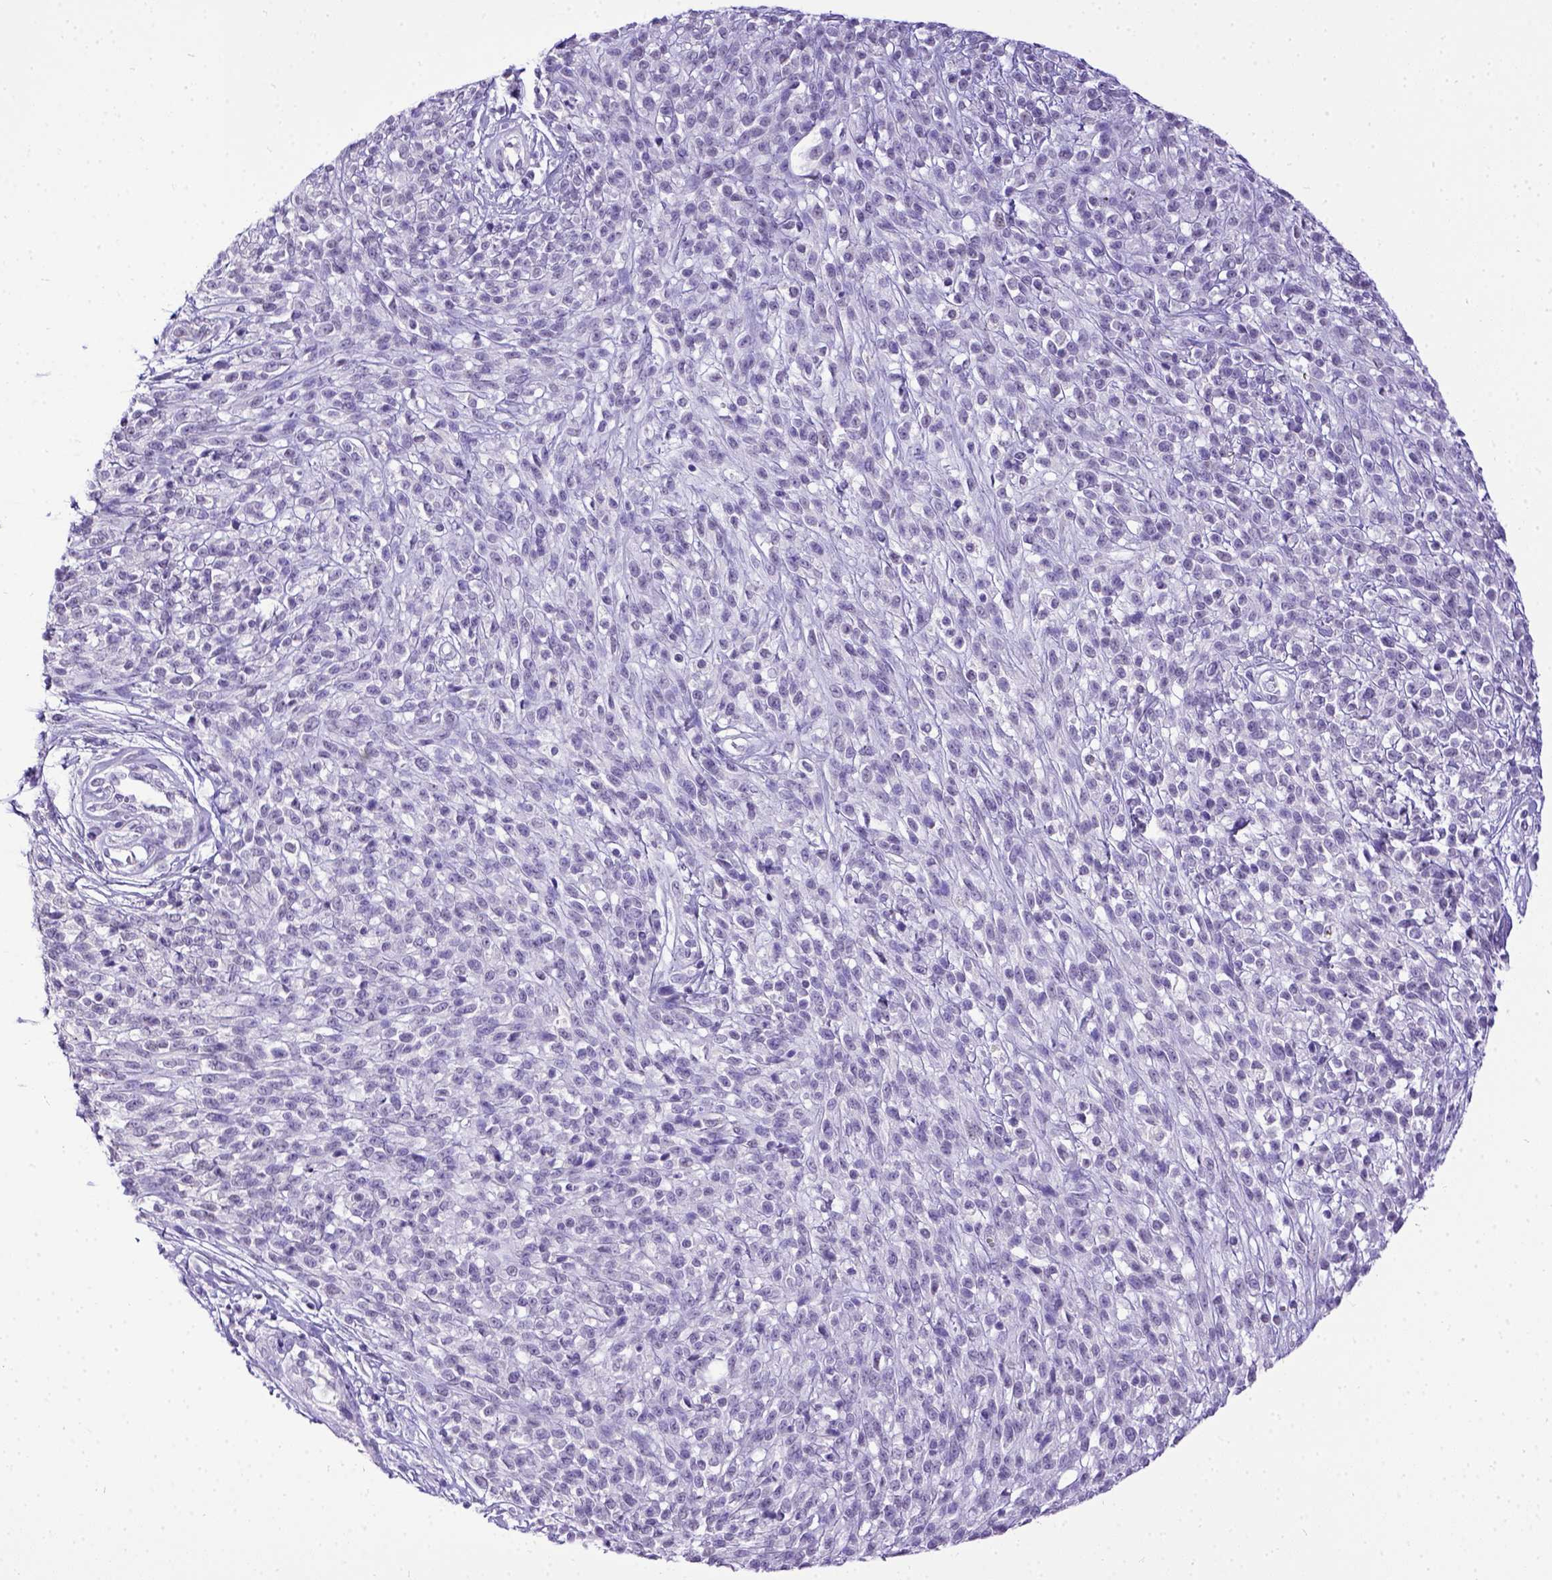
{"staining": {"intensity": "negative", "quantity": "none", "location": "none"}, "tissue": "melanoma", "cell_type": "Tumor cells", "image_type": "cancer", "snomed": [{"axis": "morphology", "description": "Malignant melanoma, NOS"}, {"axis": "topography", "description": "Skin"}, {"axis": "topography", "description": "Skin of trunk"}], "caption": "Immunohistochemistry (IHC) photomicrograph of human malignant melanoma stained for a protein (brown), which demonstrates no expression in tumor cells. (DAB immunohistochemistry, high magnification).", "gene": "ESR1", "patient": {"sex": "male", "age": 74}}